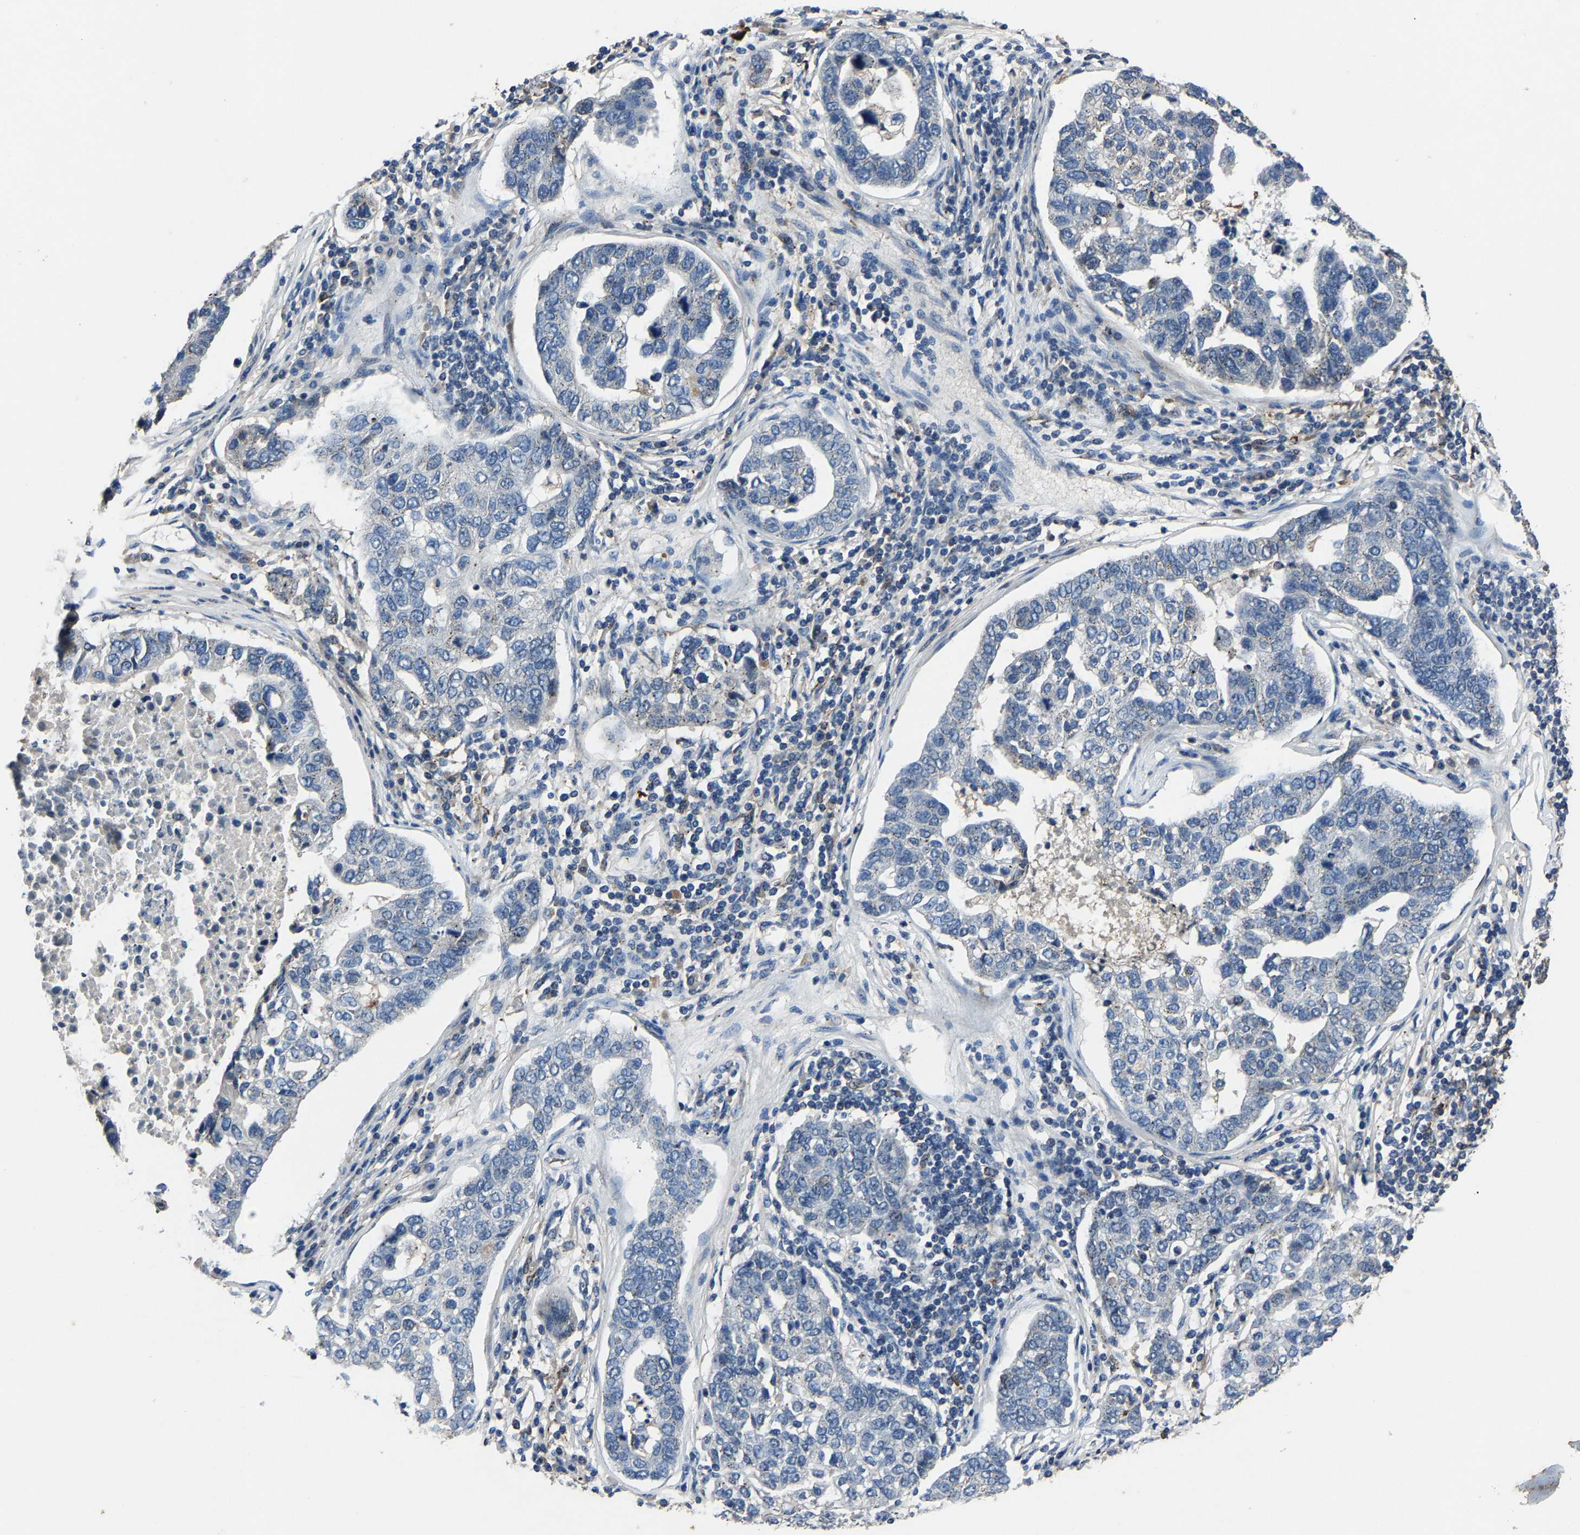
{"staining": {"intensity": "negative", "quantity": "none", "location": "none"}, "tissue": "pancreatic cancer", "cell_type": "Tumor cells", "image_type": "cancer", "snomed": [{"axis": "morphology", "description": "Adenocarcinoma, NOS"}, {"axis": "topography", "description": "Pancreas"}], "caption": "DAB (3,3'-diaminobenzidine) immunohistochemical staining of human adenocarcinoma (pancreatic) demonstrates no significant positivity in tumor cells.", "gene": "PCNX2", "patient": {"sex": "female", "age": 61}}